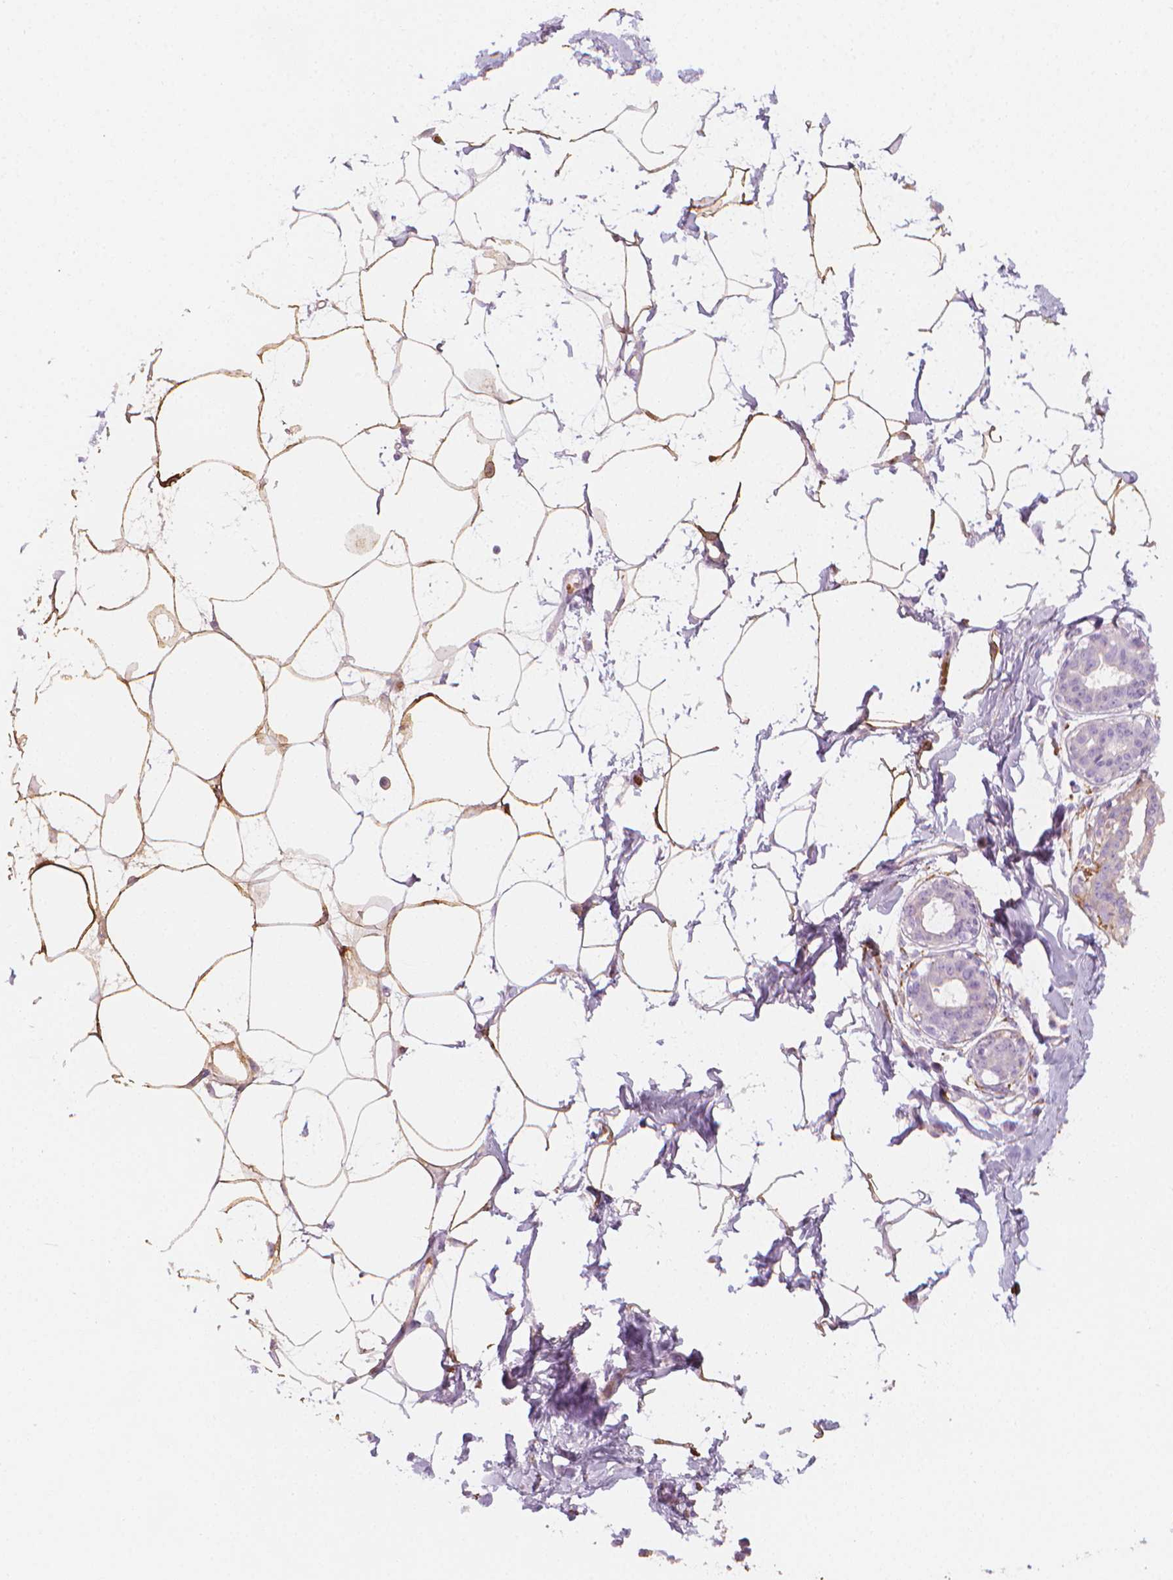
{"staining": {"intensity": "moderate", "quantity": ">75%", "location": "cytoplasmic/membranous"}, "tissue": "breast", "cell_type": "Adipocytes", "image_type": "normal", "snomed": [{"axis": "morphology", "description": "Normal tissue, NOS"}, {"axis": "topography", "description": "Breast"}], "caption": "The histopathology image demonstrates a brown stain indicating the presence of a protein in the cytoplasmic/membranous of adipocytes in breast.", "gene": "CES1", "patient": {"sex": "female", "age": 45}}